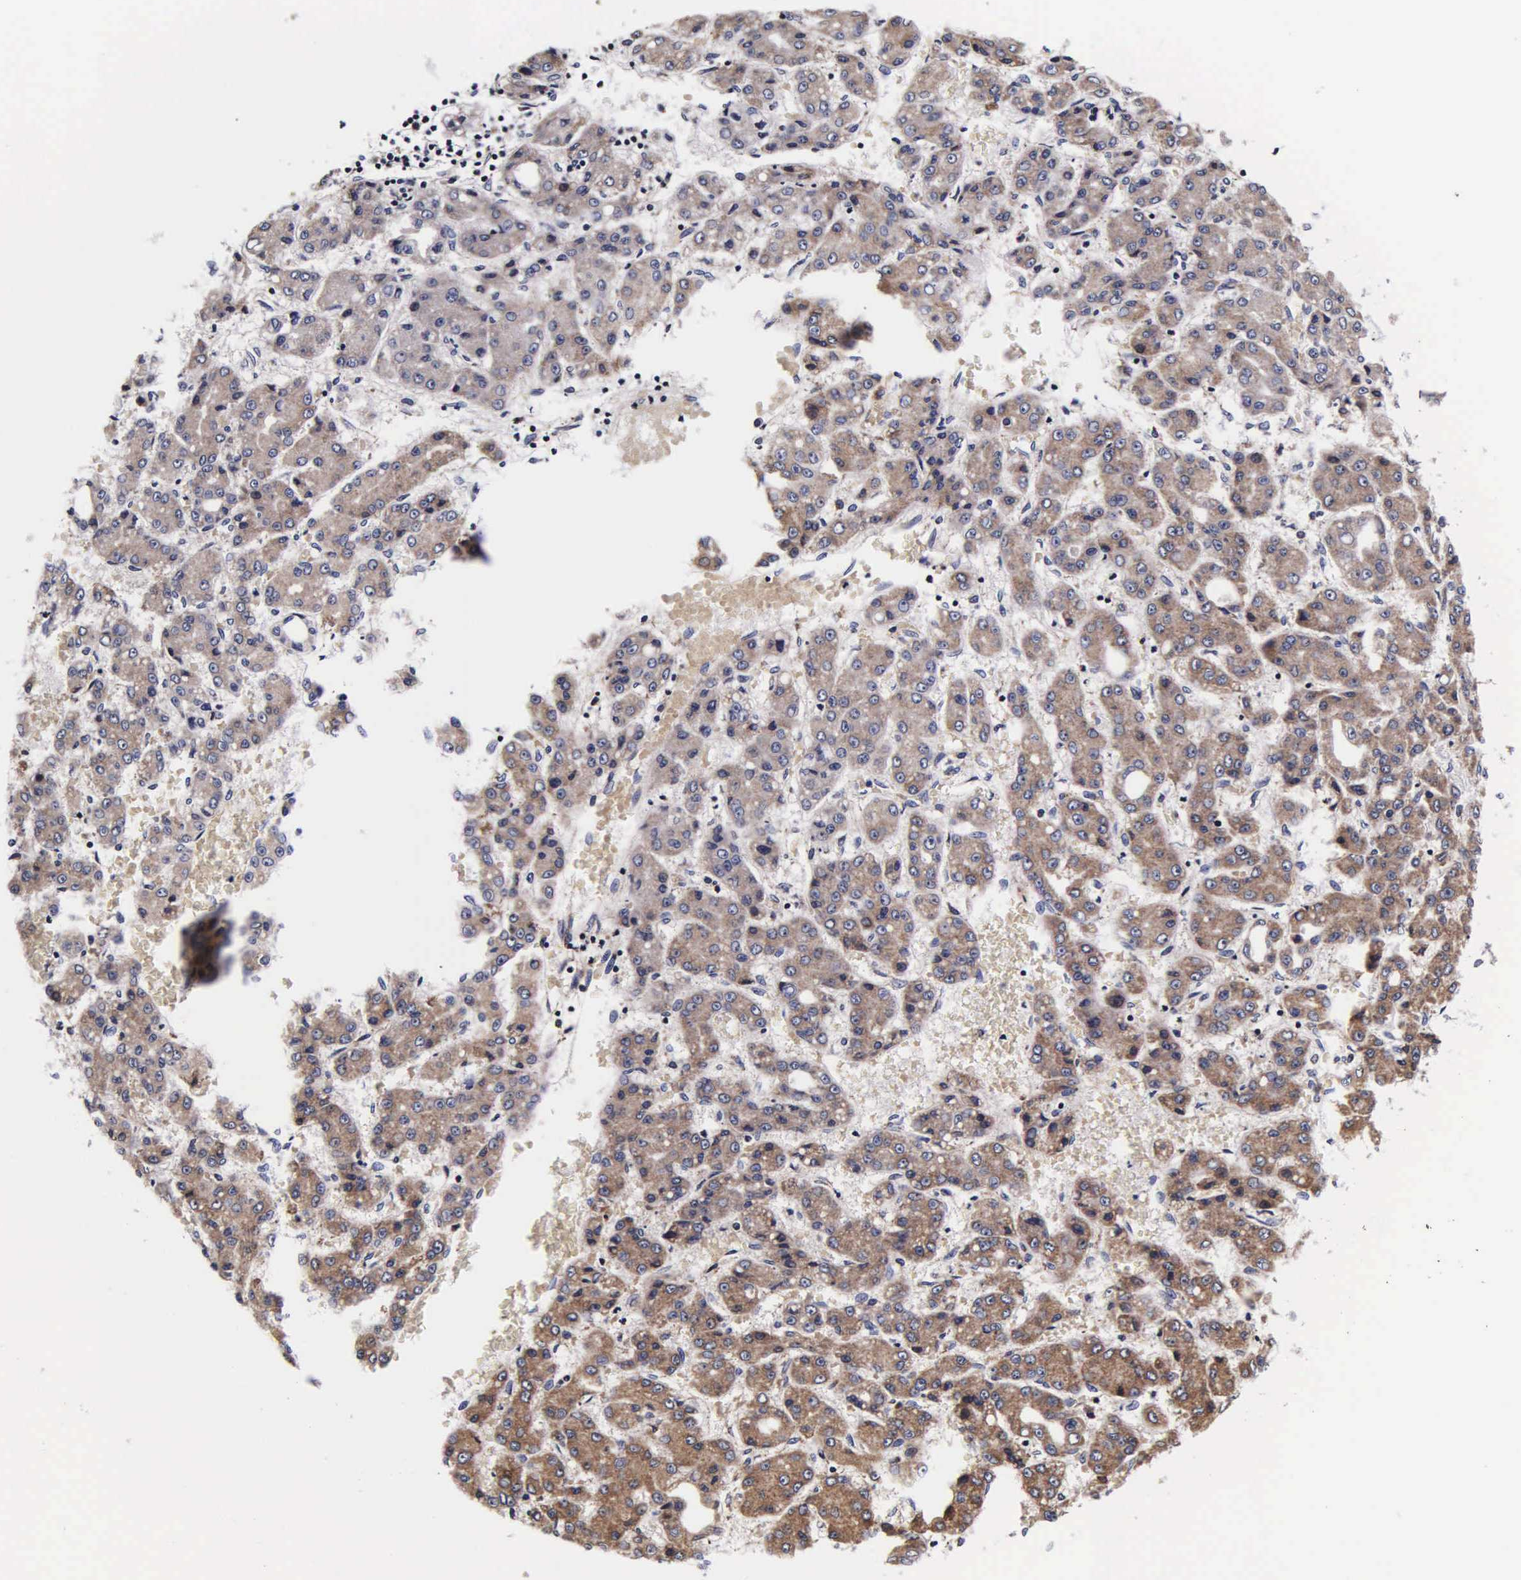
{"staining": {"intensity": "weak", "quantity": ">75%", "location": "cytoplasmic/membranous"}, "tissue": "liver cancer", "cell_type": "Tumor cells", "image_type": "cancer", "snomed": [{"axis": "morphology", "description": "Carcinoma, Hepatocellular, NOS"}, {"axis": "topography", "description": "Liver"}], "caption": "This is an image of immunohistochemistry staining of hepatocellular carcinoma (liver), which shows weak staining in the cytoplasmic/membranous of tumor cells.", "gene": "PSMA3", "patient": {"sex": "male", "age": 69}}